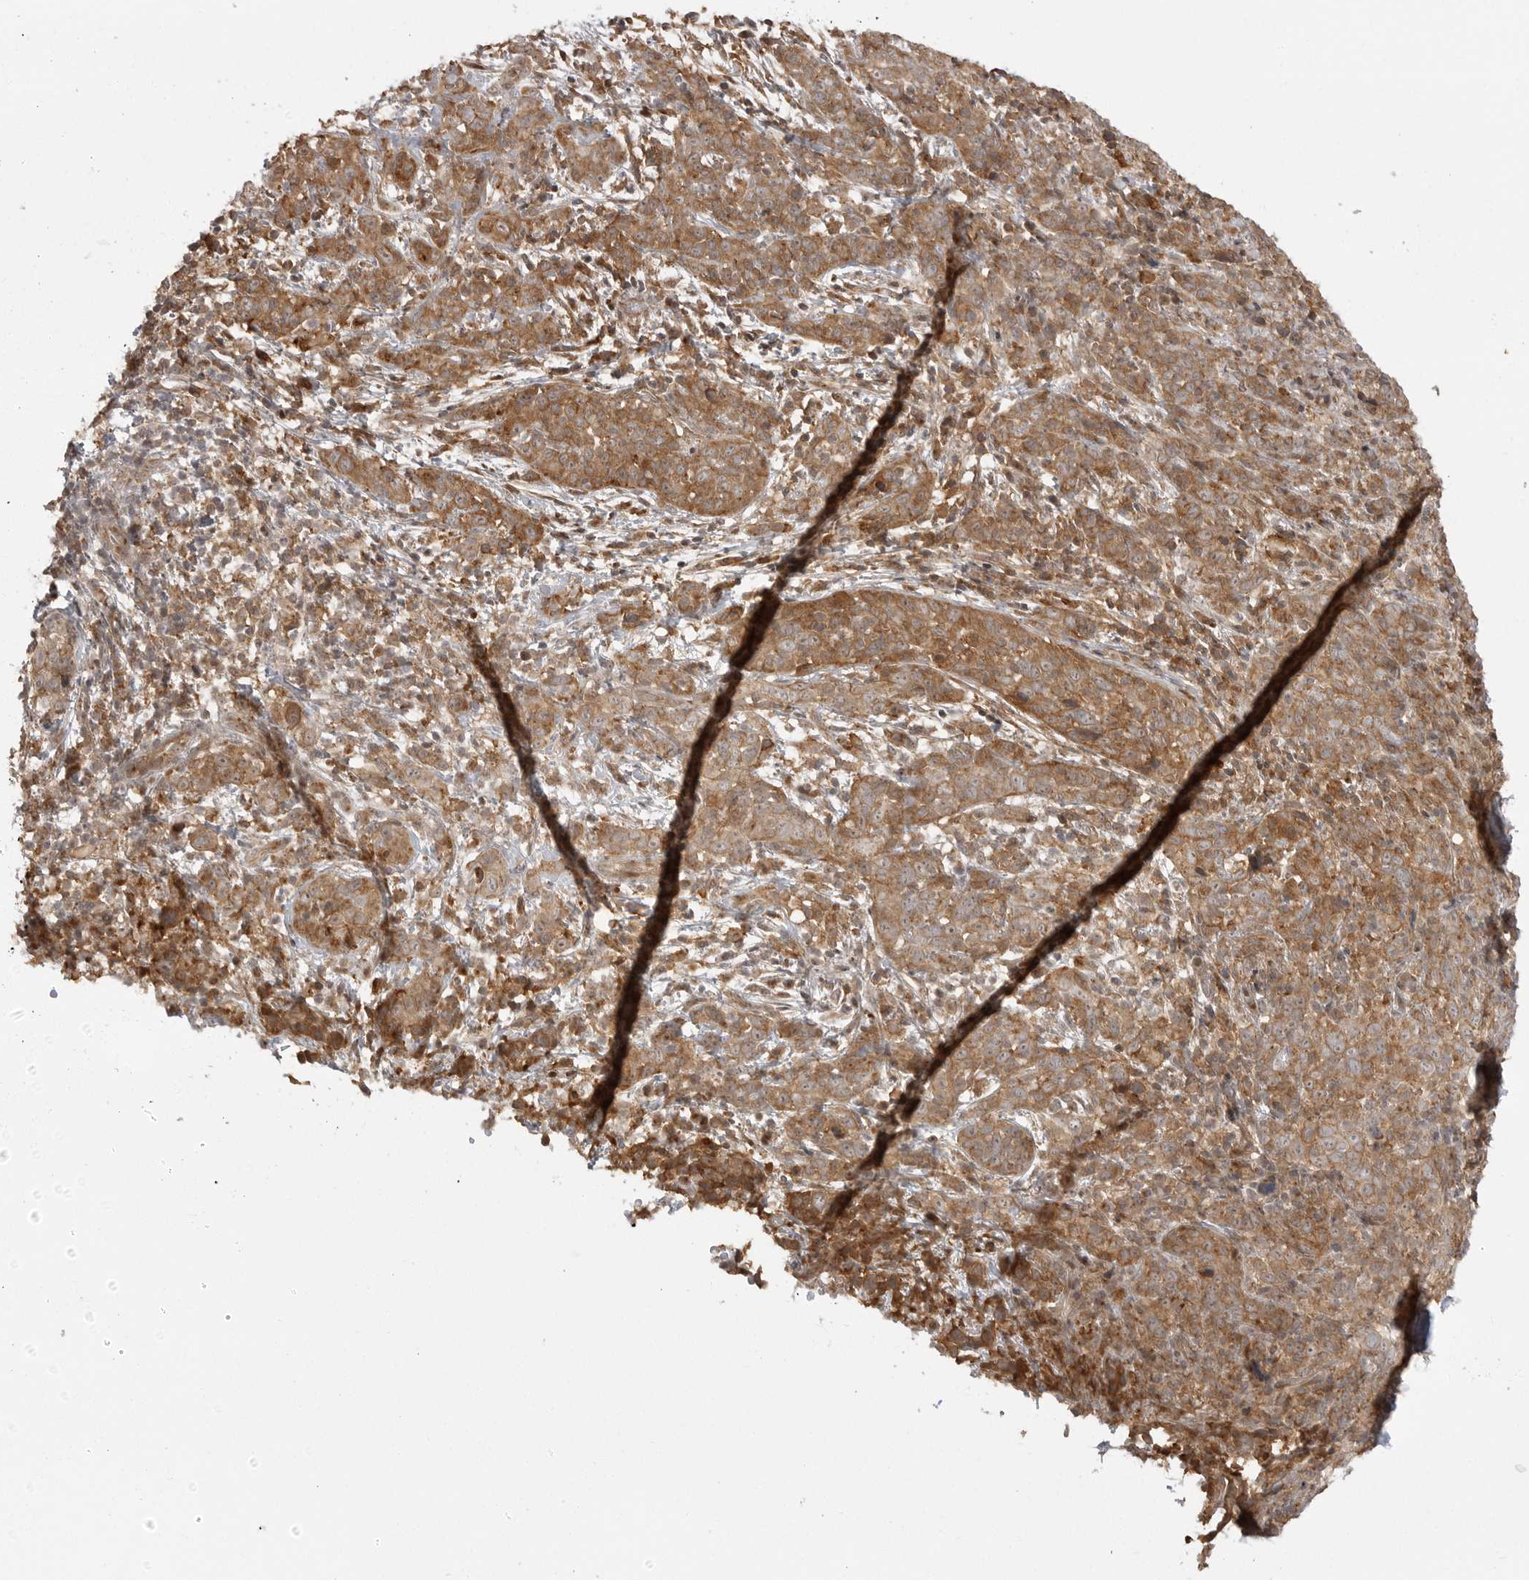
{"staining": {"intensity": "moderate", "quantity": ">75%", "location": "cytoplasmic/membranous"}, "tissue": "cervical cancer", "cell_type": "Tumor cells", "image_type": "cancer", "snomed": [{"axis": "morphology", "description": "Squamous cell carcinoma, NOS"}, {"axis": "topography", "description": "Cervix"}], "caption": "Cervical cancer (squamous cell carcinoma) stained with a protein marker shows moderate staining in tumor cells.", "gene": "FAT3", "patient": {"sex": "female", "age": 46}}